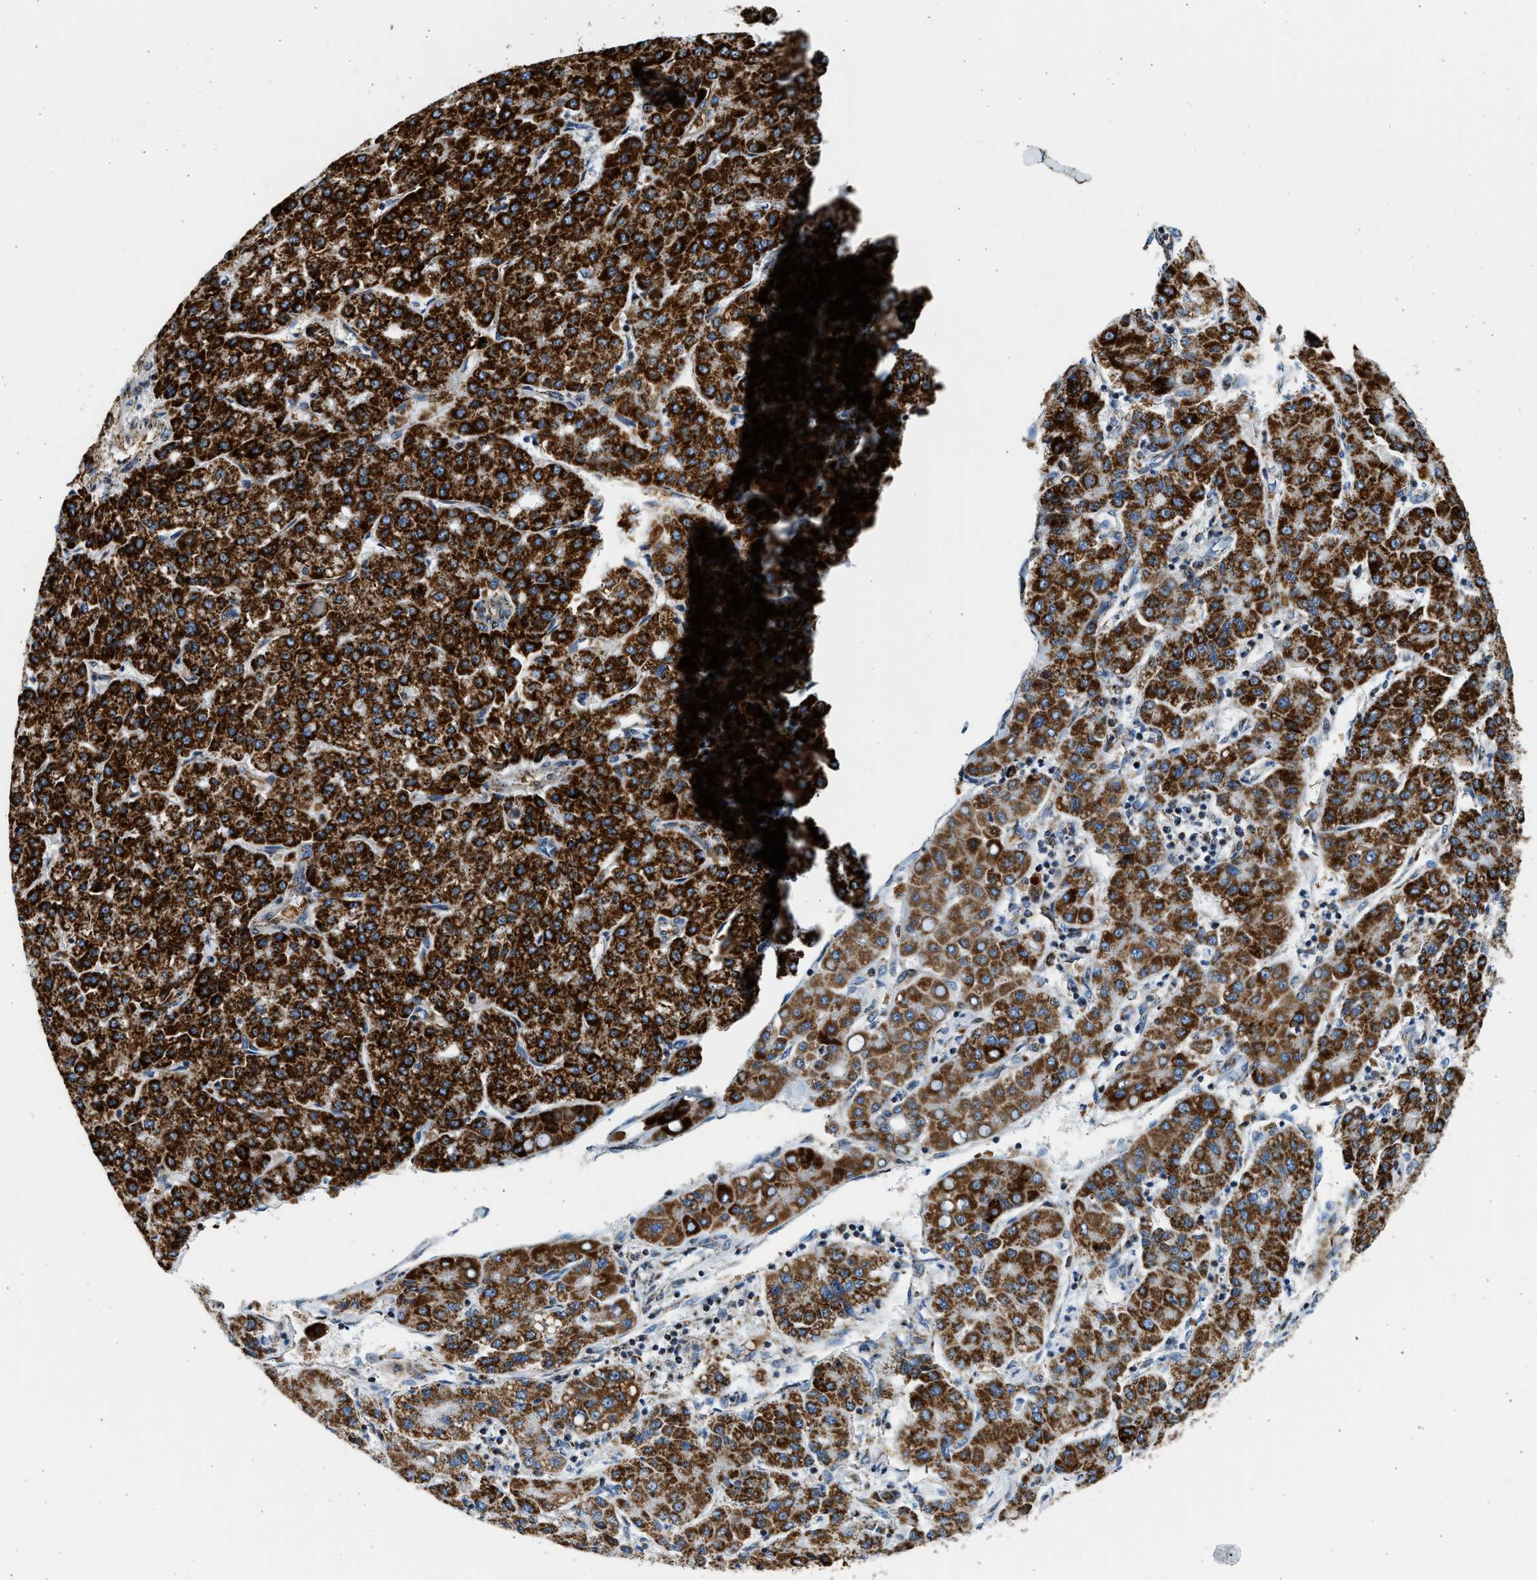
{"staining": {"intensity": "strong", "quantity": ">75%", "location": "cytoplasmic/membranous"}, "tissue": "liver cancer", "cell_type": "Tumor cells", "image_type": "cancer", "snomed": [{"axis": "morphology", "description": "Carcinoma, Hepatocellular, NOS"}, {"axis": "topography", "description": "Liver"}], "caption": "A photomicrograph of human liver cancer stained for a protein displays strong cytoplasmic/membranous brown staining in tumor cells. (brown staining indicates protein expression, while blue staining denotes nuclei).", "gene": "KCNMB3", "patient": {"sex": "male", "age": 65}}